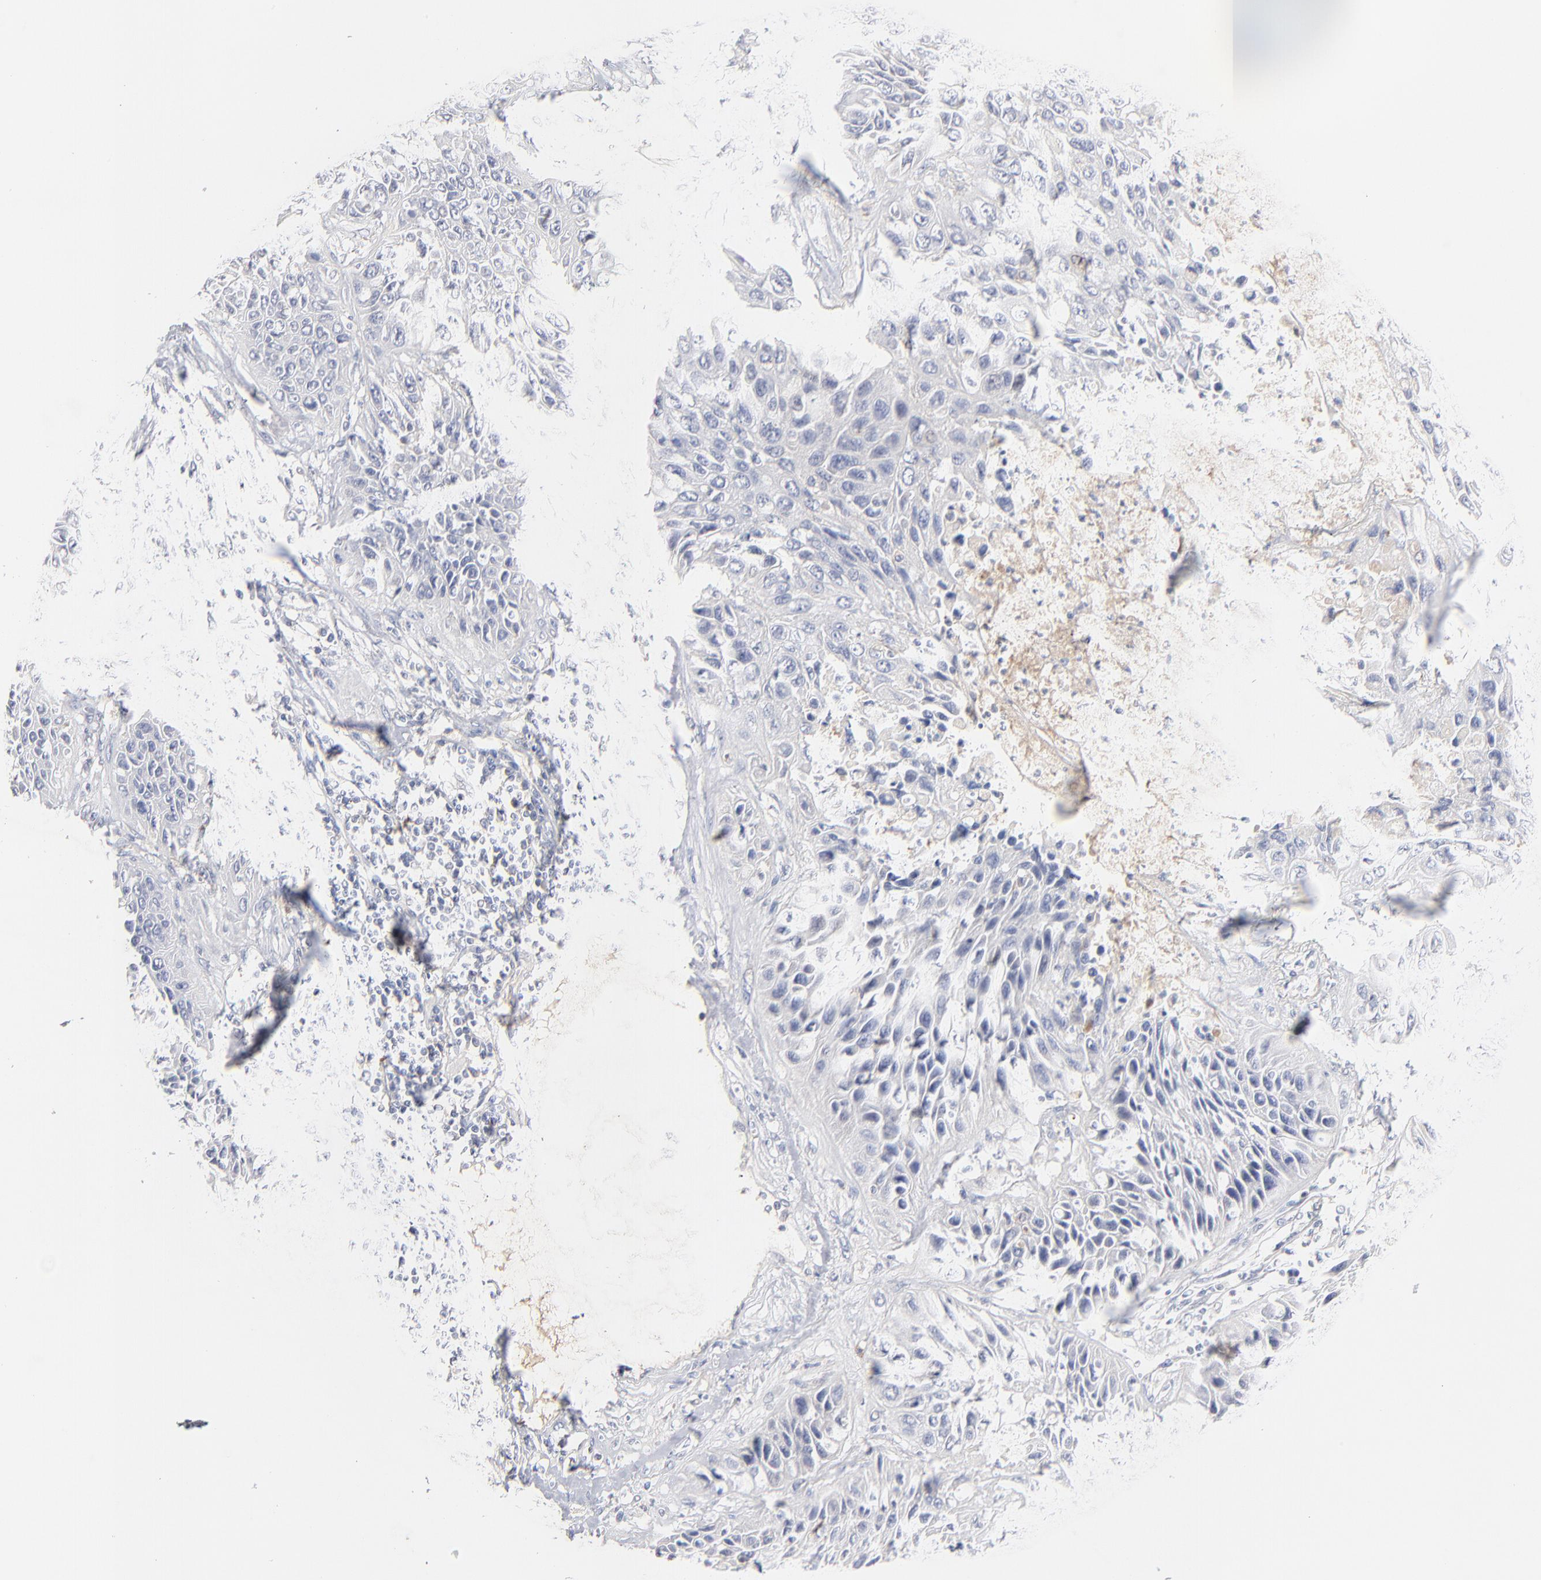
{"staining": {"intensity": "negative", "quantity": "none", "location": "none"}, "tissue": "lung cancer", "cell_type": "Tumor cells", "image_type": "cancer", "snomed": [{"axis": "morphology", "description": "Squamous cell carcinoma, NOS"}, {"axis": "topography", "description": "Lung"}], "caption": "This is an immunohistochemistry histopathology image of lung cancer. There is no staining in tumor cells.", "gene": "F12", "patient": {"sex": "female", "age": 76}}